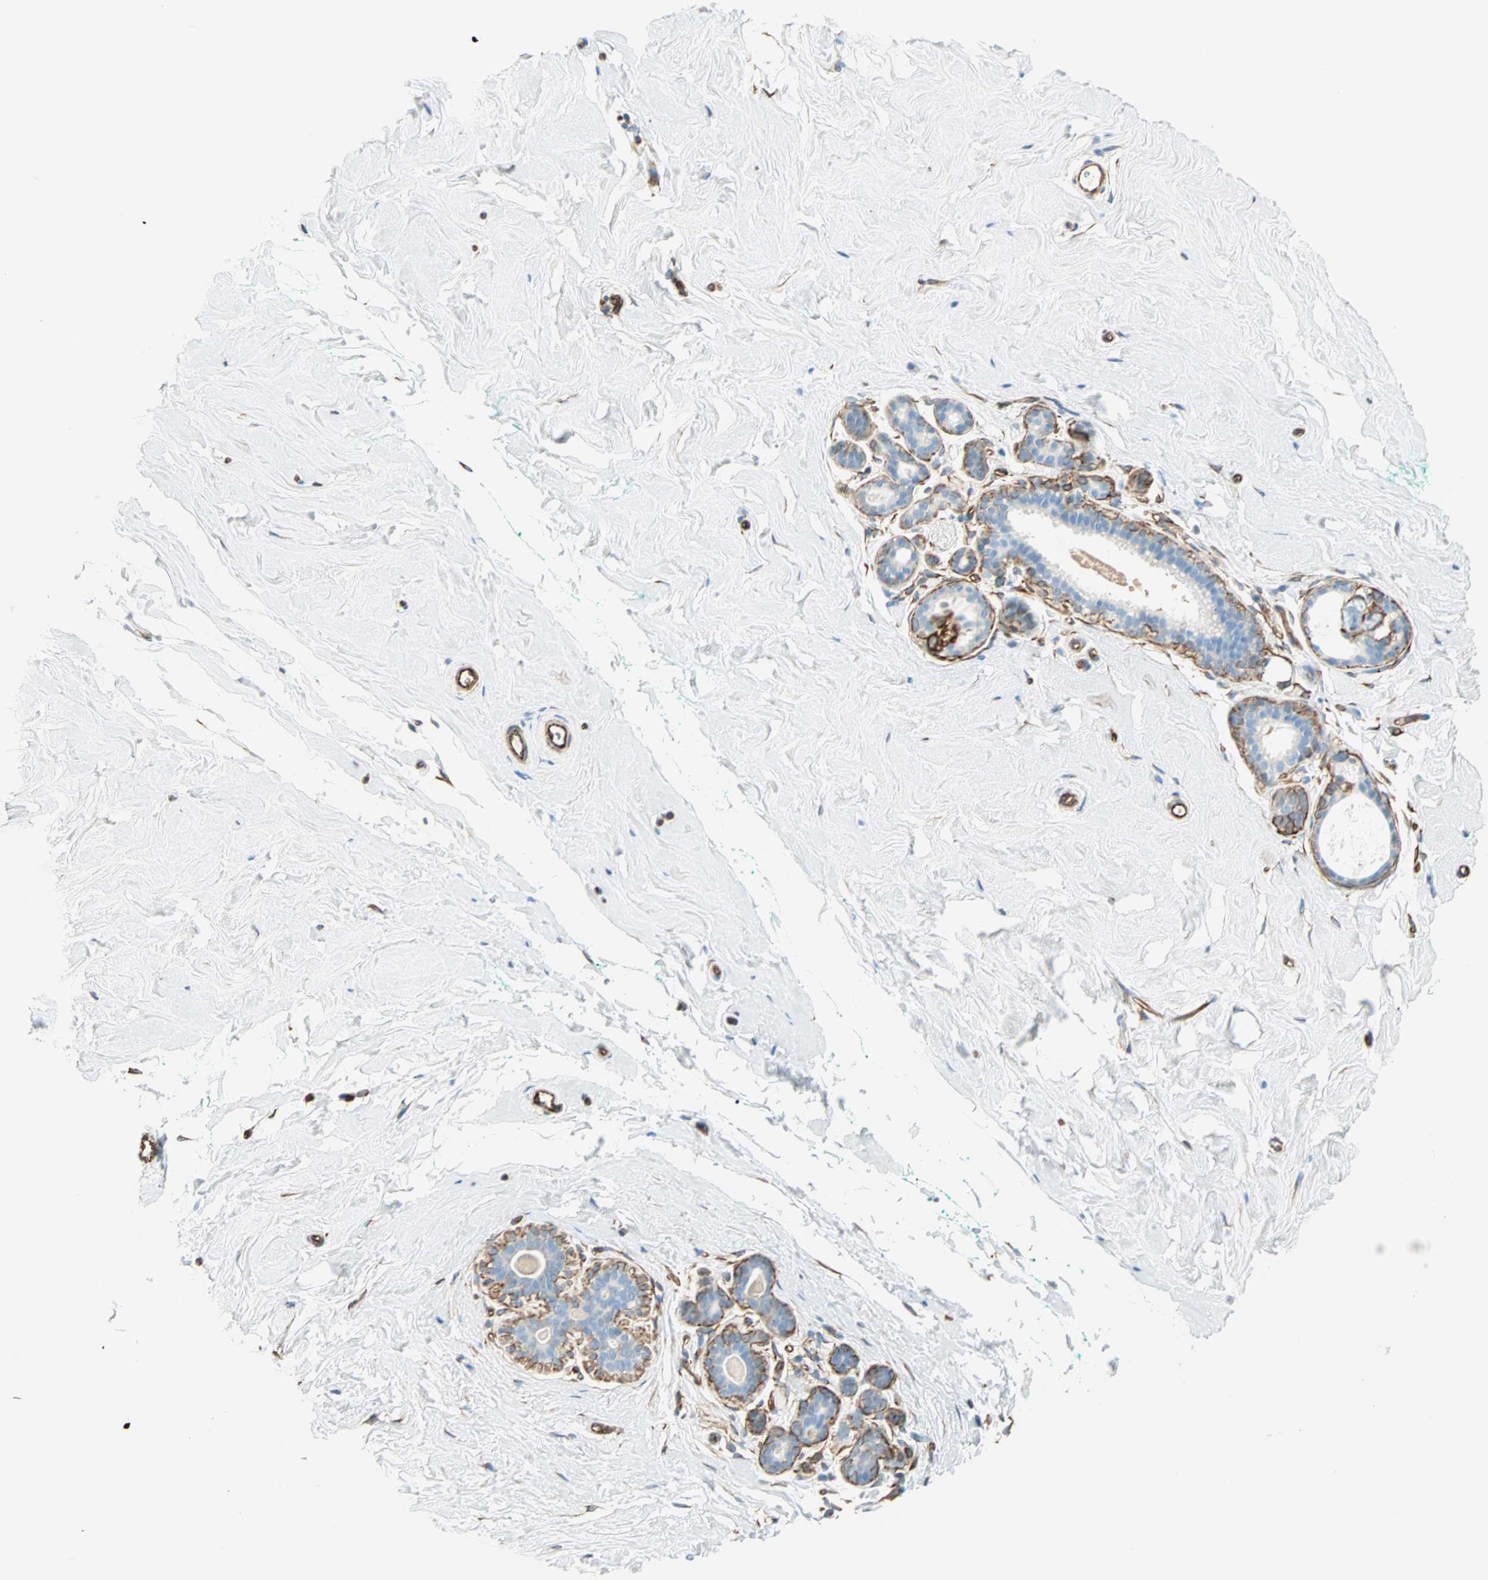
{"staining": {"intensity": "negative", "quantity": "none", "location": "none"}, "tissue": "breast", "cell_type": "Adipocytes", "image_type": "normal", "snomed": [{"axis": "morphology", "description": "Normal tissue, NOS"}, {"axis": "topography", "description": "Breast"}], "caption": "IHC micrograph of normal breast stained for a protein (brown), which shows no positivity in adipocytes. (DAB (3,3'-diaminobenzidine) immunohistochemistry (IHC) with hematoxylin counter stain).", "gene": "NES", "patient": {"sex": "female", "age": 52}}